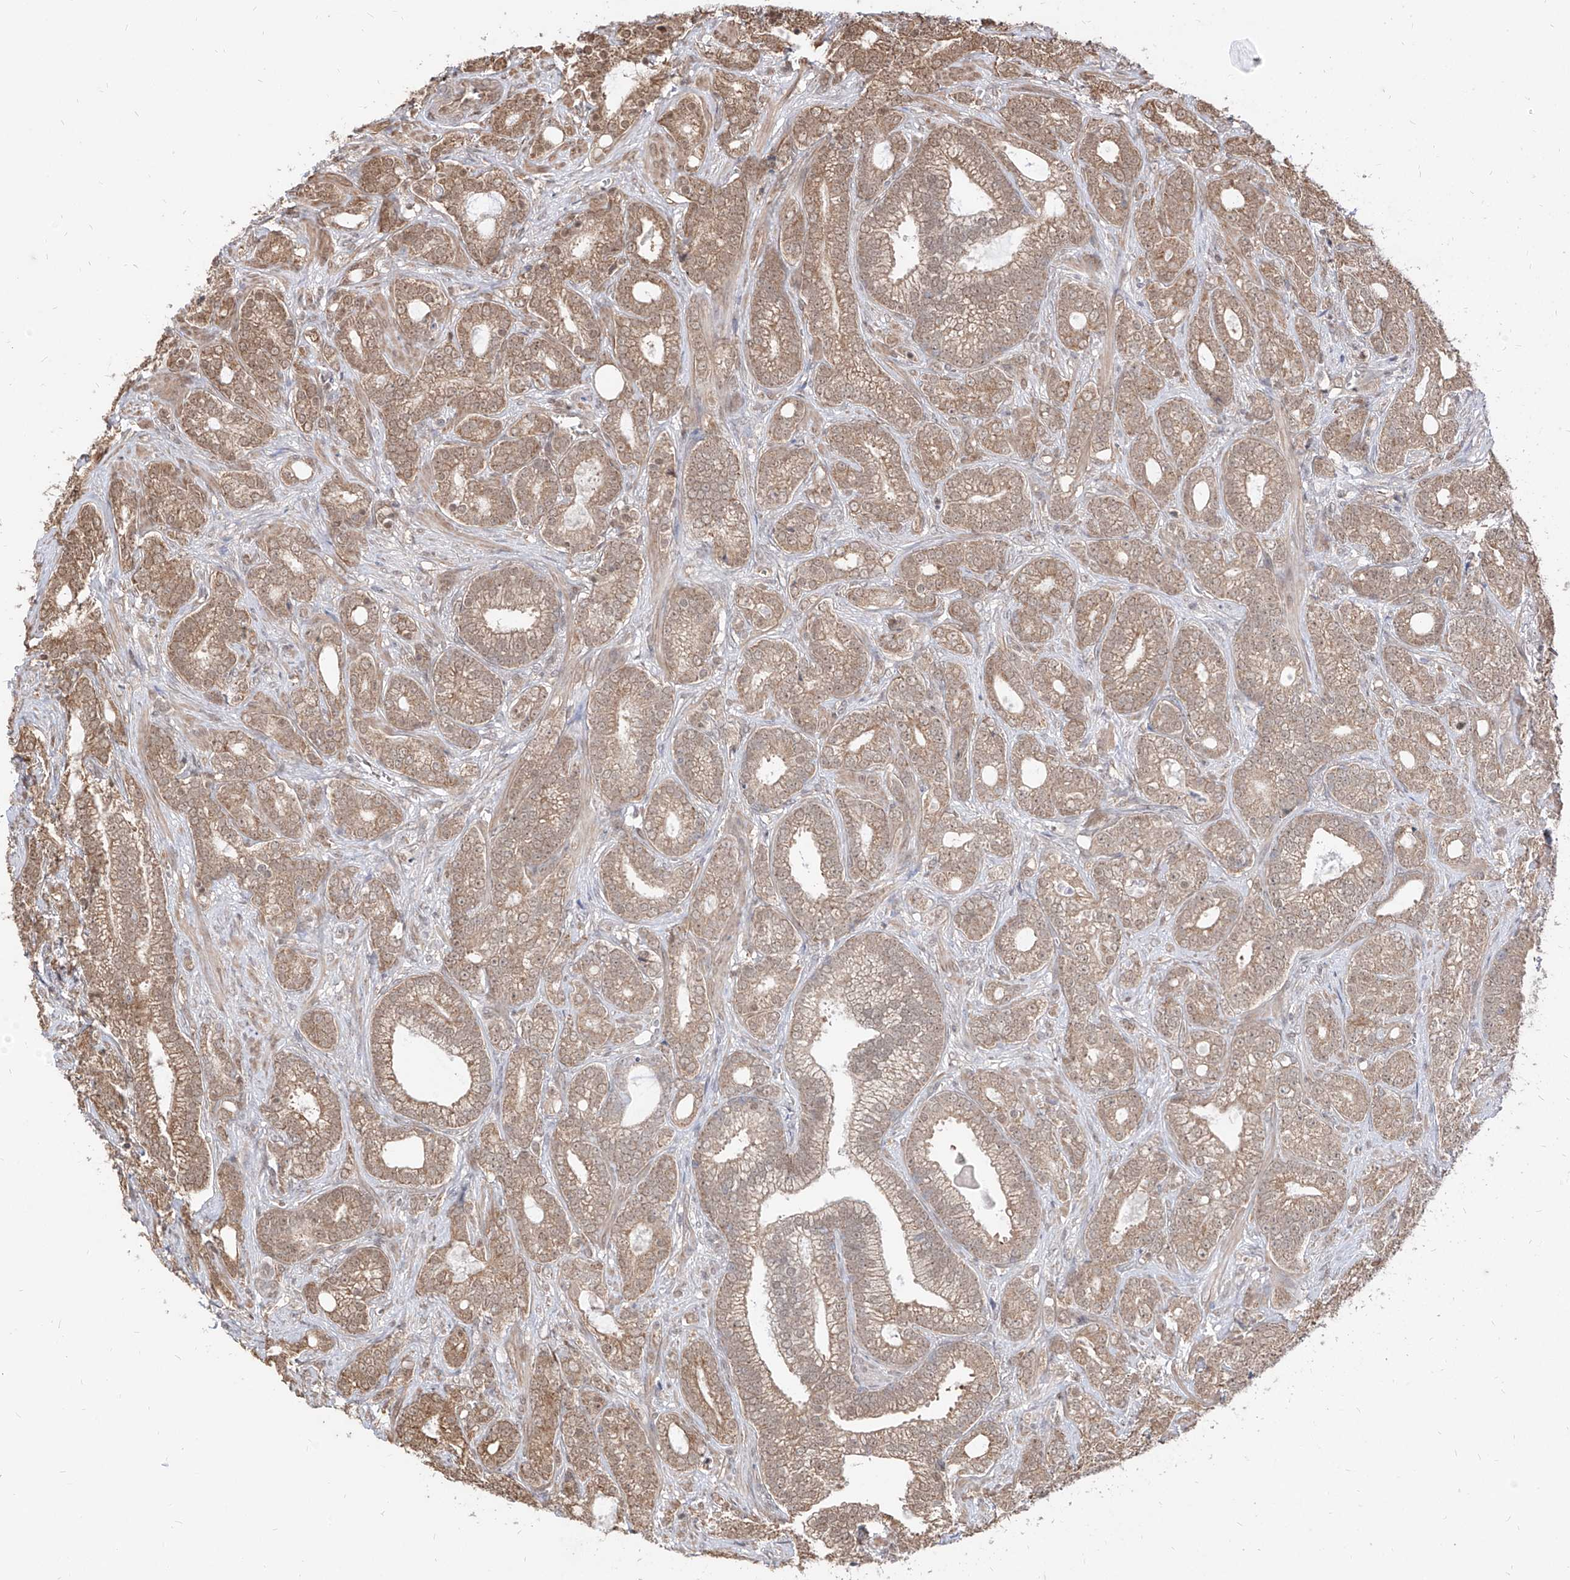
{"staining": {"intensity": "moderate", "quantity": ">75%", "location": "cytoplasmic/membranous"}, "tissue": "prostate cancer", "cell_type": "Tumor cells", "image_type": "cancer", "snomed": [{"axis": "morphology", "description": "Adenocarcinoma, High grade"}, {"axis": "topography", "description": "Prostate and seminal vesicle, NOS"}], "caption": "This image exhibits immunohistochemistry staining of prostate cancer (adenocarcinoma (high-grade)), with medium moderate cytoplasmic/membranous expression in approximately >75% of tumor cells.", "gene": "C8orf82", "patient": {"sex": "male", "age": 67}}